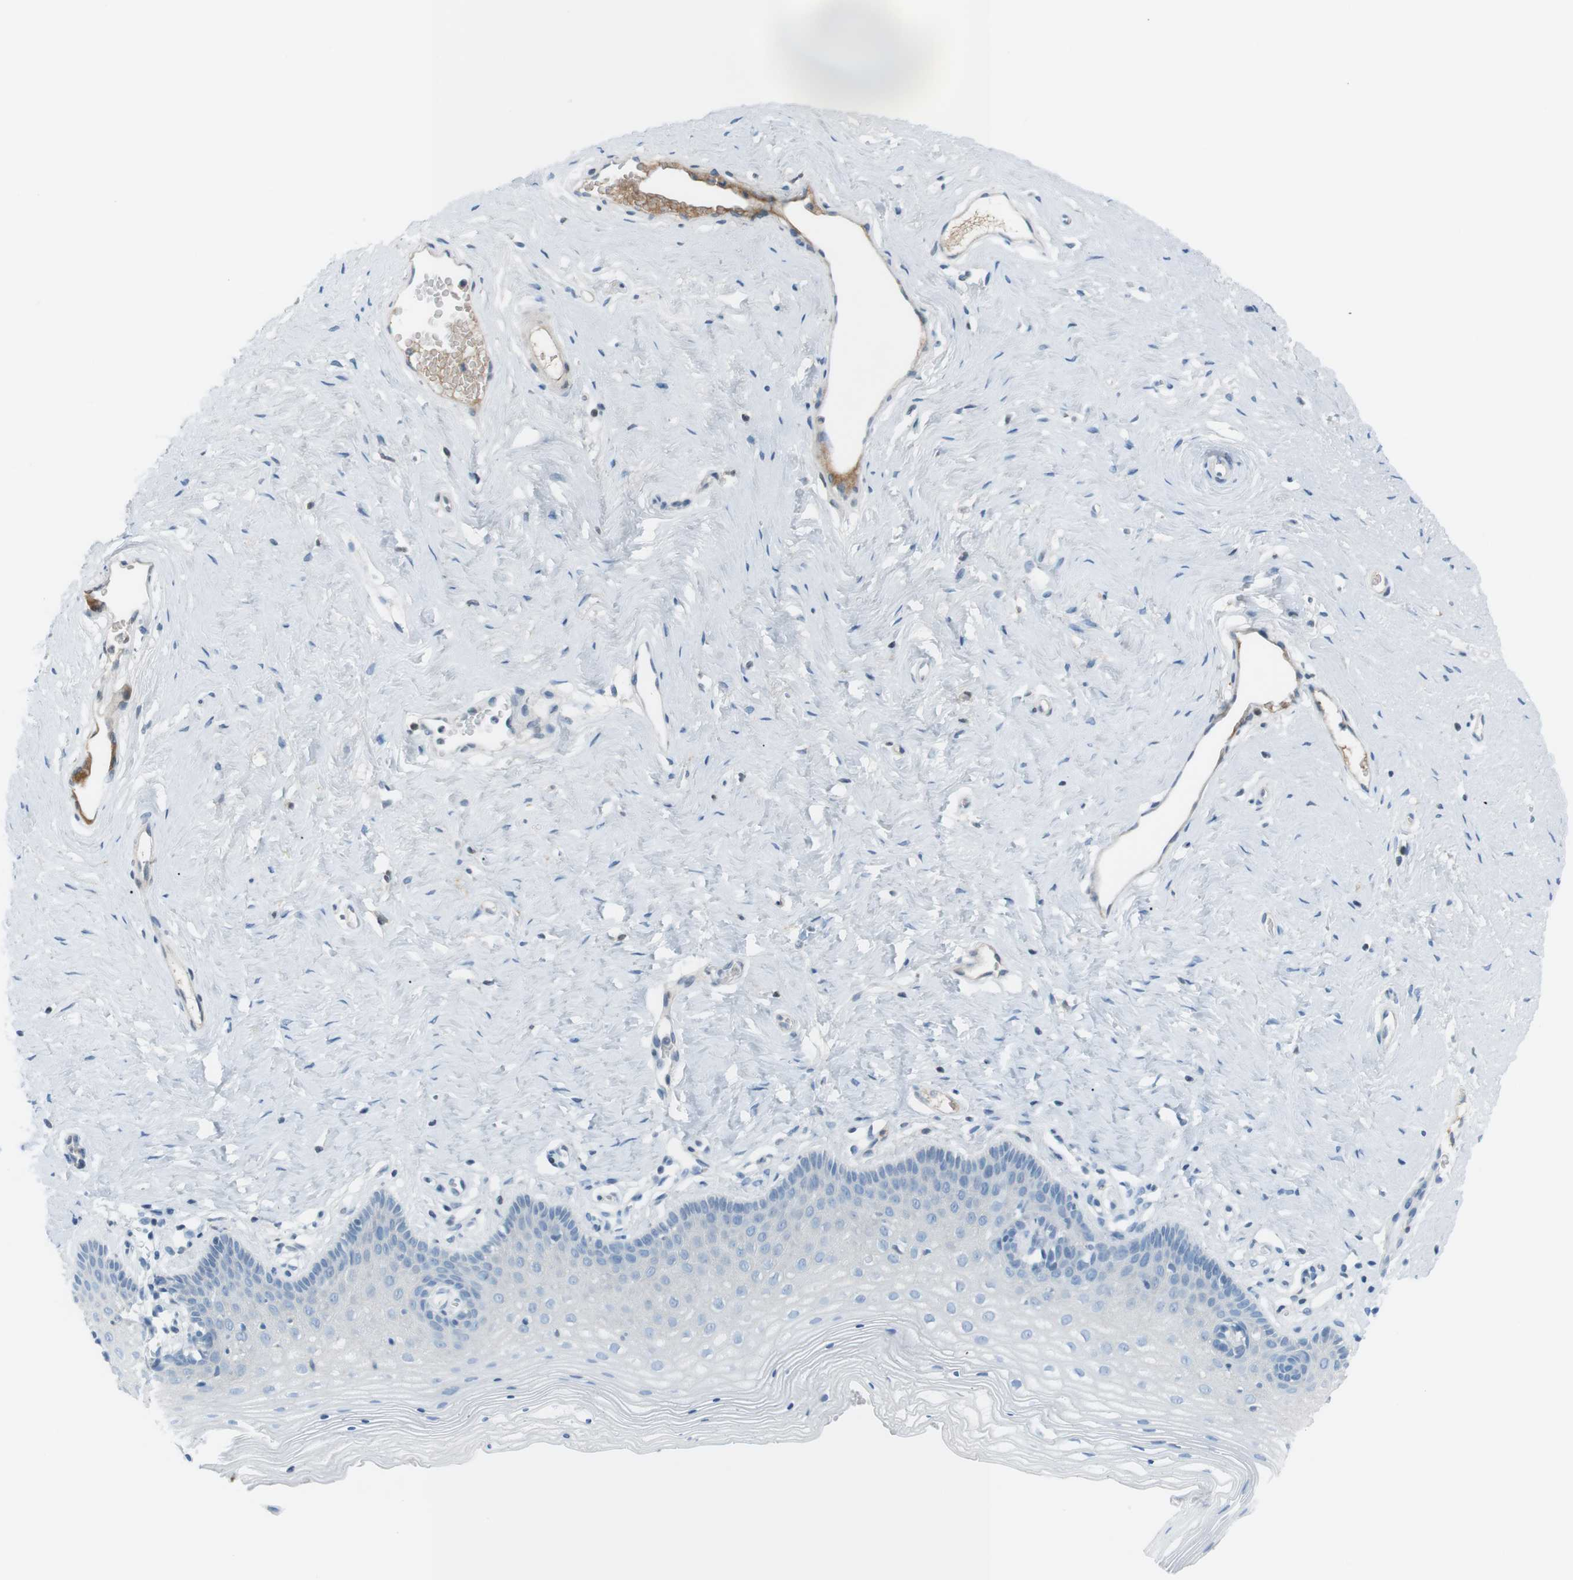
{"staining": {"intensity": "negative", "quantity": "none", "location": "none"}, "tissue": "vagina", "cell_type": "Squamous epithelial cells", "image_type": "normal", "snomed": [{"axis": "morphology", "description": "Normal tissue, NOS"}, {"axis": "topography", "description": "Vagina"}], "caption": "There is no significant expression in squamous epithelial cells of vagina.", "gene": "AZGP1", "patient": {"sex": "female", "age": 32}}